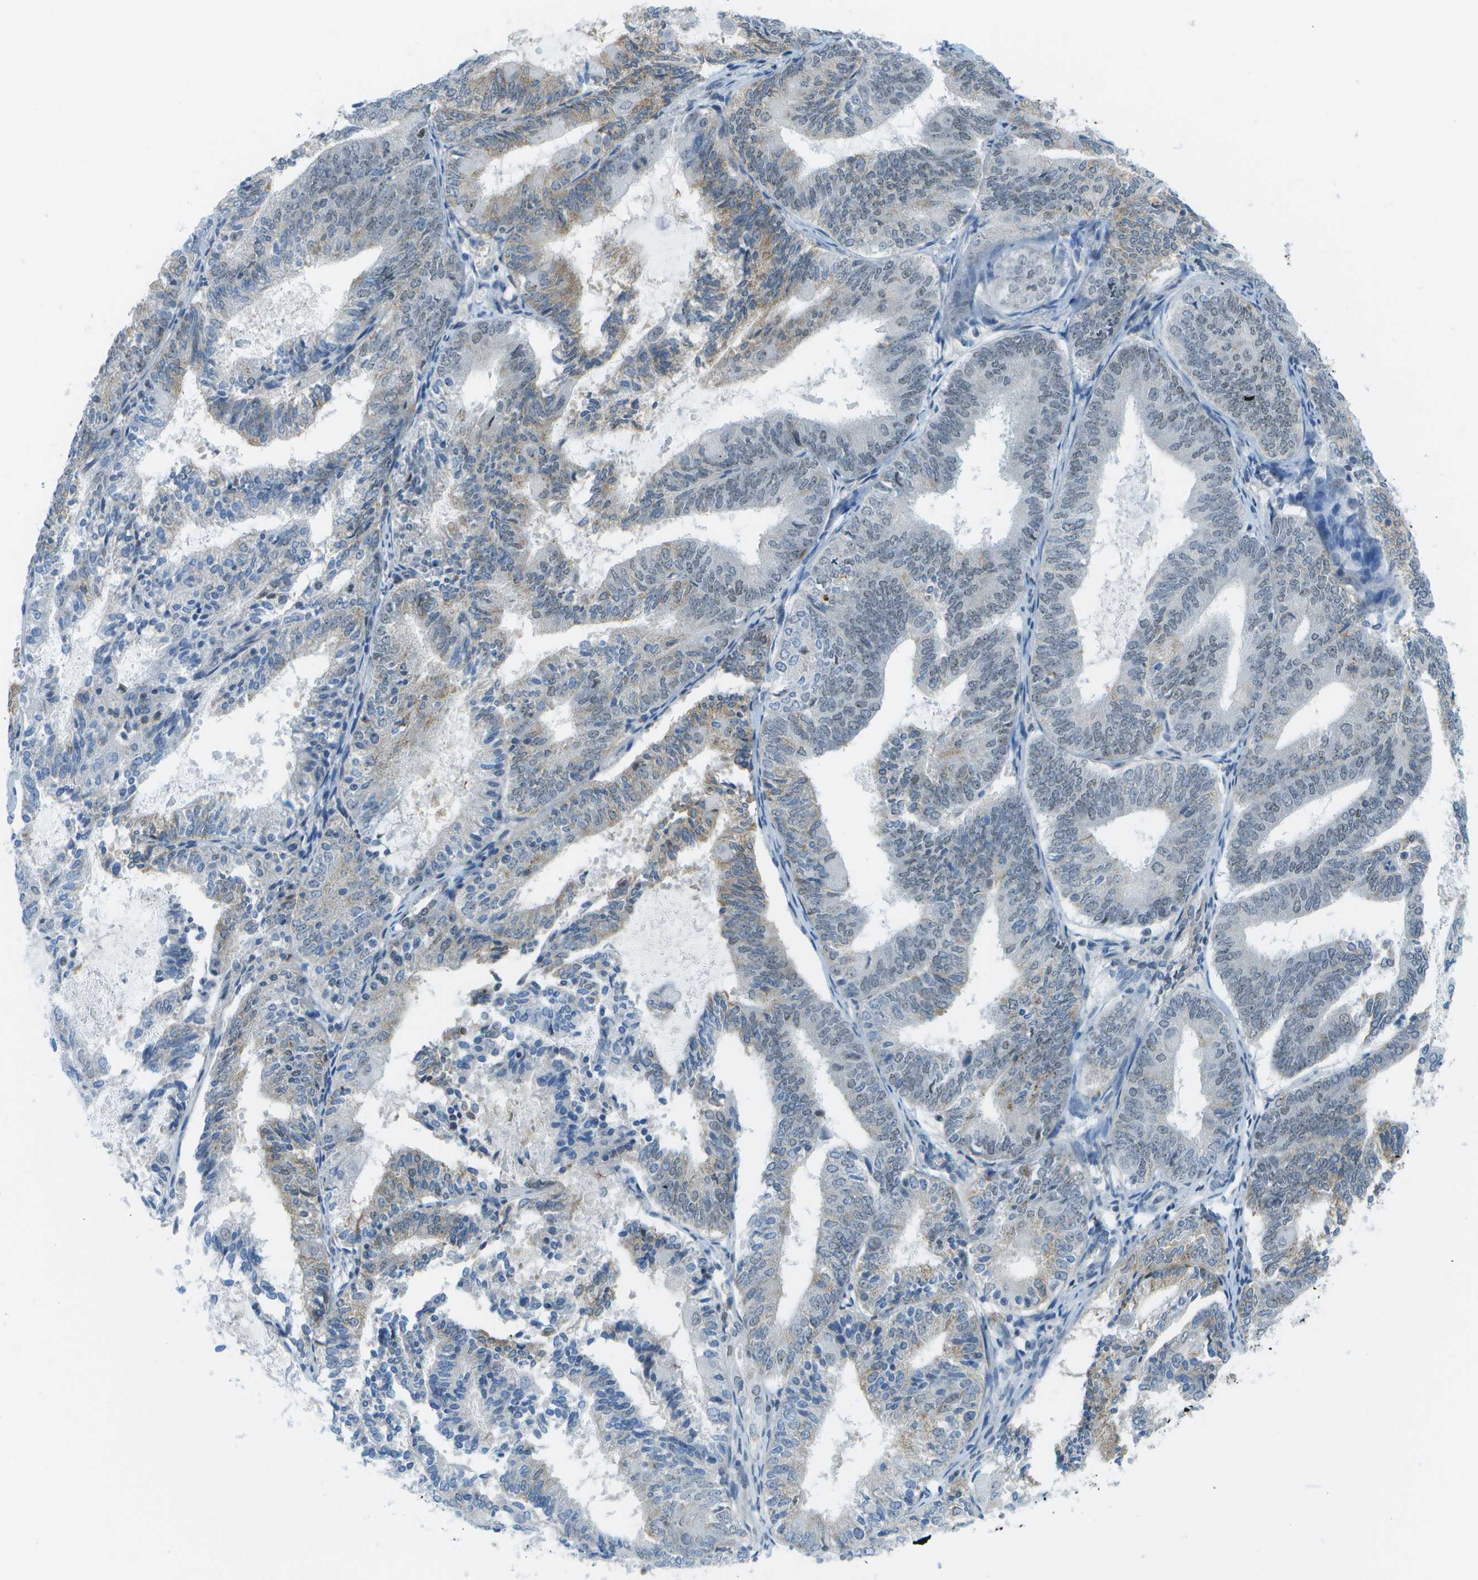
{"staining": {"intensity": "moderate", "quantity": "<25%", "location": "cytoplasmic/membranous,nuclear"}, "tissue": "endometrial cancer", "cell_type": "Tumor cells", "image_type": "cancer", "snomed": [{"axis": "morphology", "description": "Adenocarcinoma, NOS"}, {"axis": "topography", "description": "Endometrium"}], "caption": "Protein analysis of endometrial cancer tissue demonstrates moderate cytoplasmic/membranous and nuclear expression in approximately <25% of tumor cells.", "gene": "PITHD1", "patient": {"sex": "female", "age": 81}}